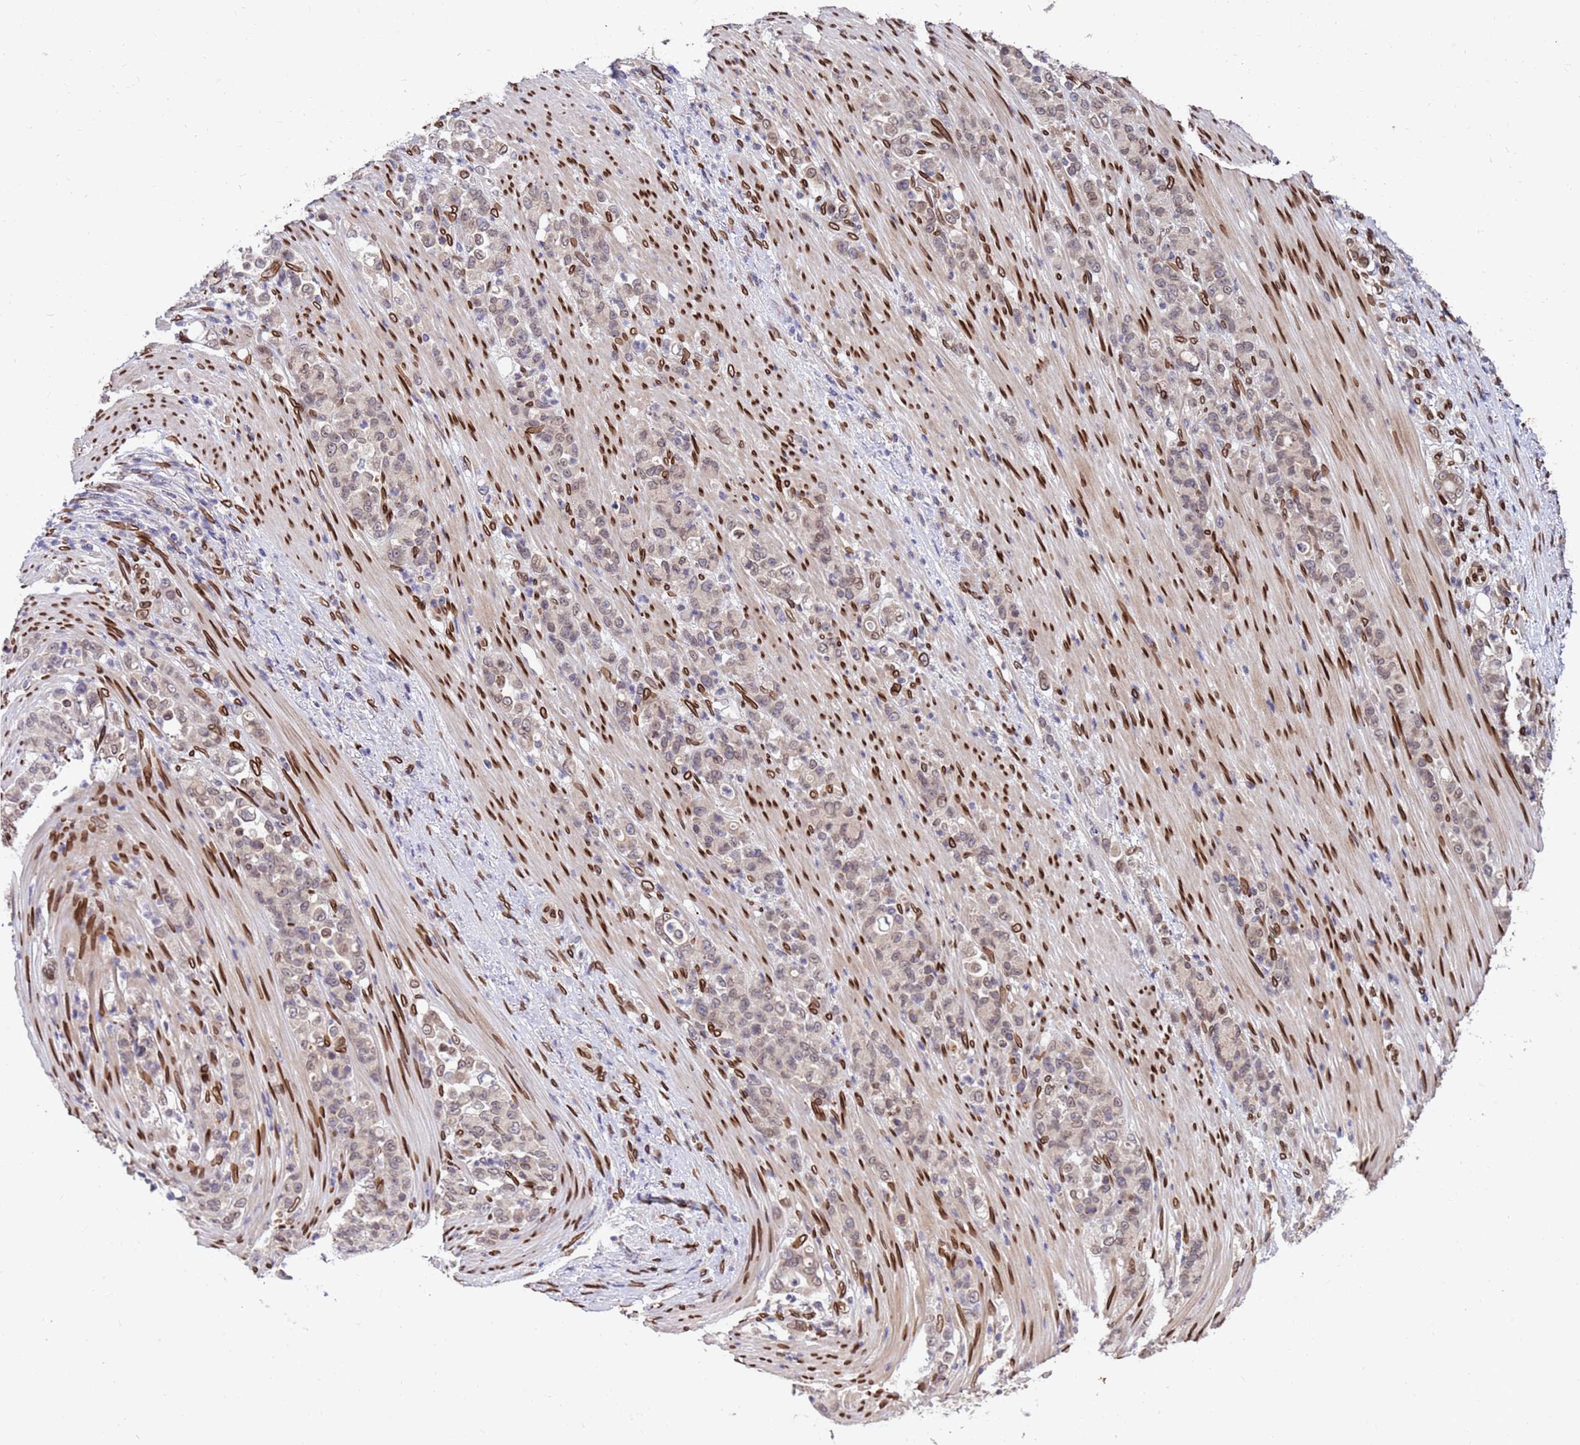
{"staining": {"intensity": "weak", "quantity": "<25%", "location": "cytoplasmic/membranous,nuclear"}, "tissue": "stomach cancer", "cell_type": "Tumor cells", "image_type": "cancer", "snomed": [{"axis": "morphology", "description": "Normal tissue, NOS"}, {"axis": "morphology", "description": "Adenocarcinoma, NOS"}, {"axis": "topography", "description": "Stomach"}], "caption": "This is an immunohistochemistry (IHC) photomicrograph of human adenocarcinoma (stomach). There is no staining in tumor cells.", "gene": "GPR135", "patient": {"sex": "female", "age": 79}}